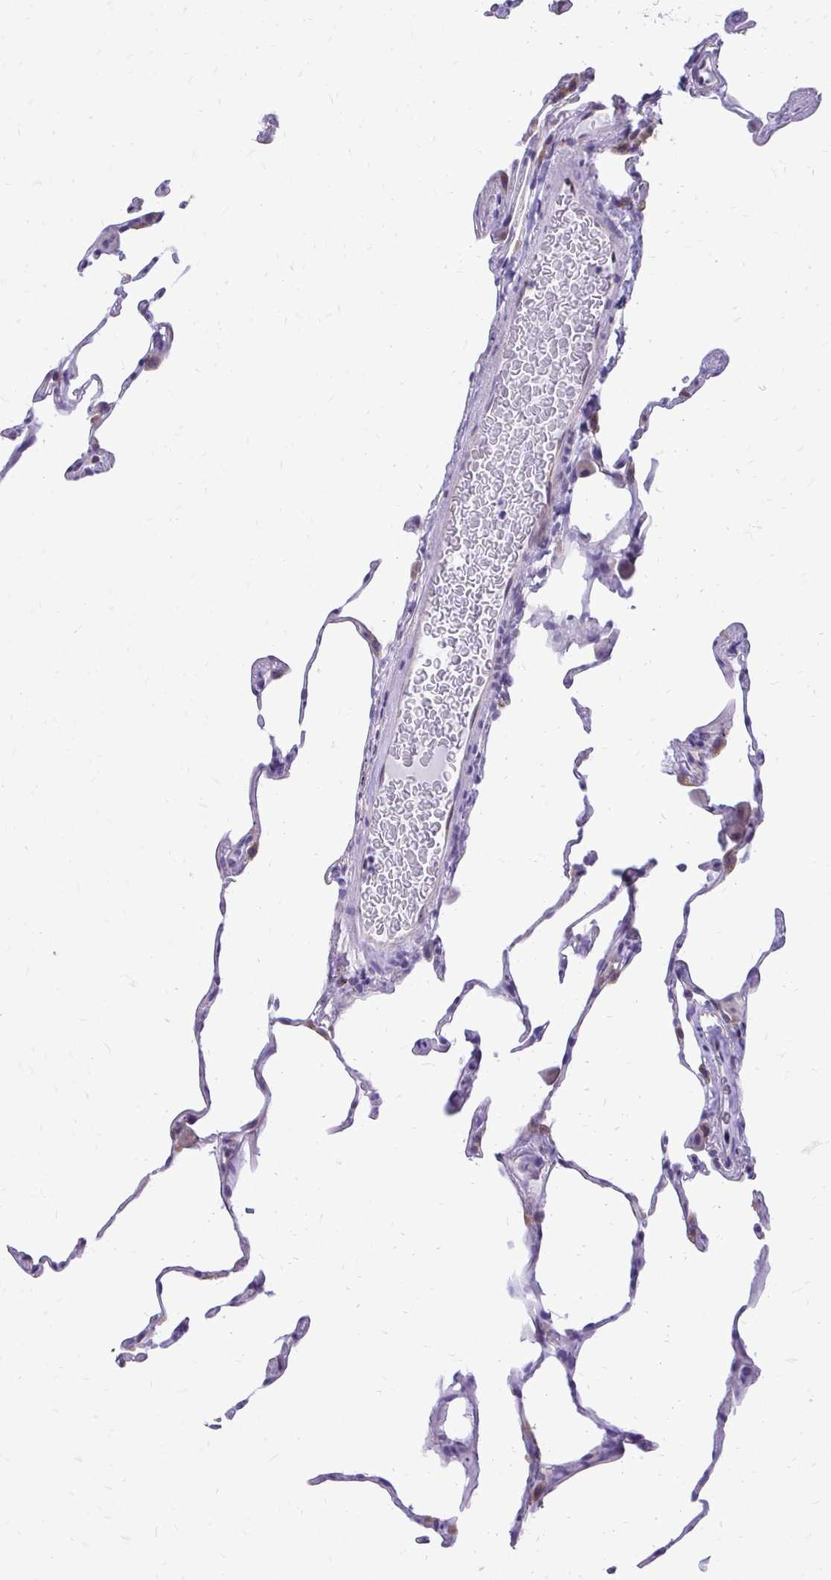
{"staining": {"intensity": "negative", "quantity": "none", "location": "none"}, "tissue": "lung", "cell_type": "Alveolar cells", "image_type": "normal", "snomed": [{"axis": "morphology", "description": "Normal tissue, NOS"}, {"axis": "topography", "description": "Lung"}], "caption": "High magnification brightfield microscopy of benign lung stained with DAB (3,3'-diaminobenzidine) (brown) and counterstained with hematoxylin (blue): alveolar cells show no significant staining.", "gene": "NIFK", "patient": {"sex": "female", "age": 57}}